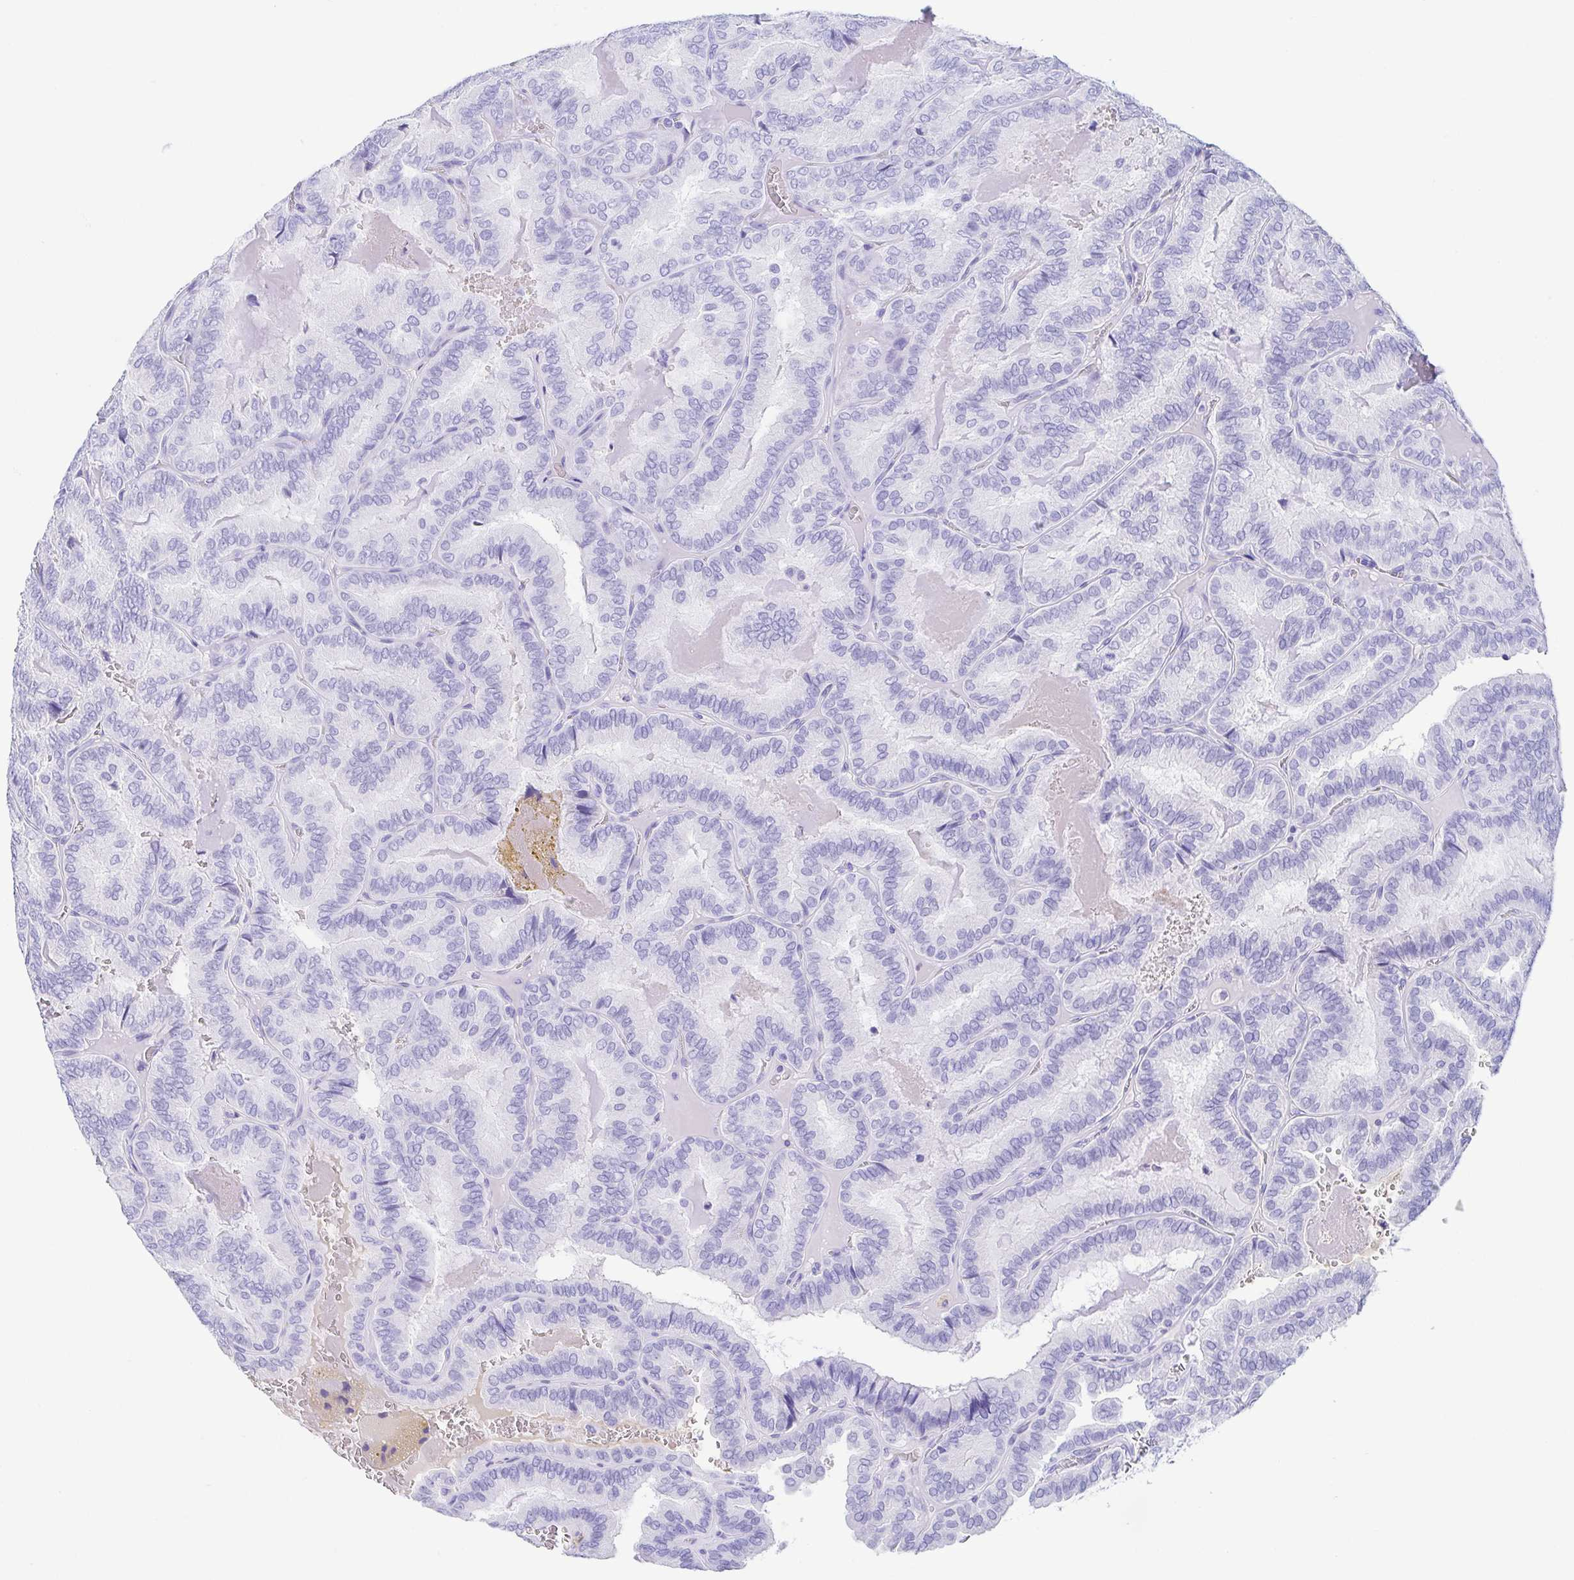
{"staining": {"intensity": "negative", "quantity": "none", "location": "none"}, "tissue": "thyroid cancer", "cell_type": "Tumor cells", "image_type": "cancer", "snomed": [{"axis": "morphology", "description": "Papillary adenocarcinoma, NOS"}, {"axis": "topography", "description": "Thyroid gland"}], "caption": "Immunohistochemistry (IHC) of human thyroid cancer exhibits no positivity in tumor cells. (IHC, brightfield microscopy, high magnification).", "gene": "GKN1", "patient": {"sex": "female", "age": 75}}